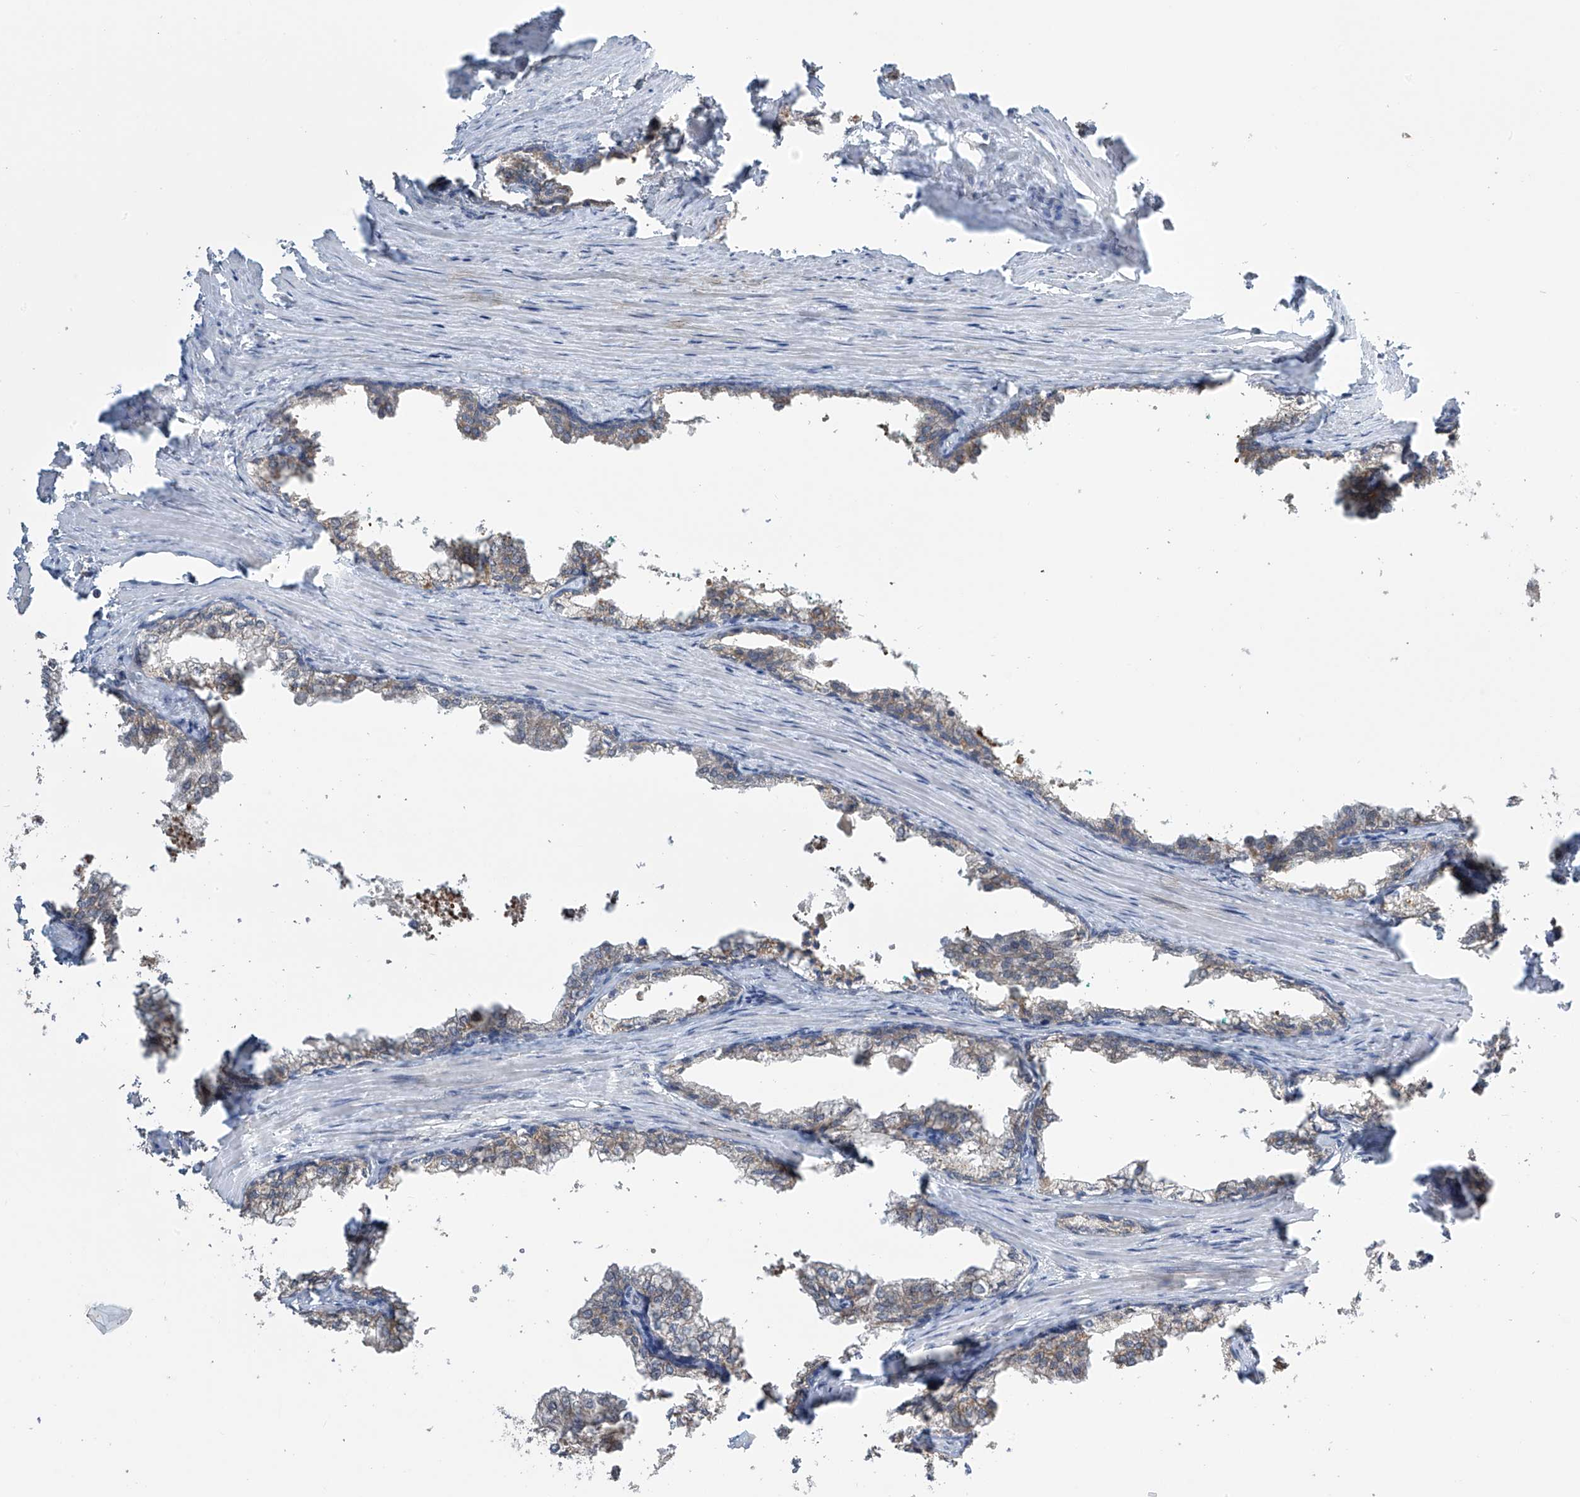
{"staining": {"intensity": "weak", "quantity": "<25%", "location": "cytoplasmic/membranous"}, "tissue": "prostate cancer", "cell_type": "Tumor cells", "image_type": "cancer", "snomed": [{"axis": "morphology", "description": "Adenocarcinoma, High grade"}, {"axis": "topography", "description": "Prostate"}], "caption": "This is an immunohistochemistry image of human prostate high-grade adenocarcinoma. There is no positivity in tumor cells.", "gene": "PNPT1", "patient": {"sex": "male", "age": 58}}